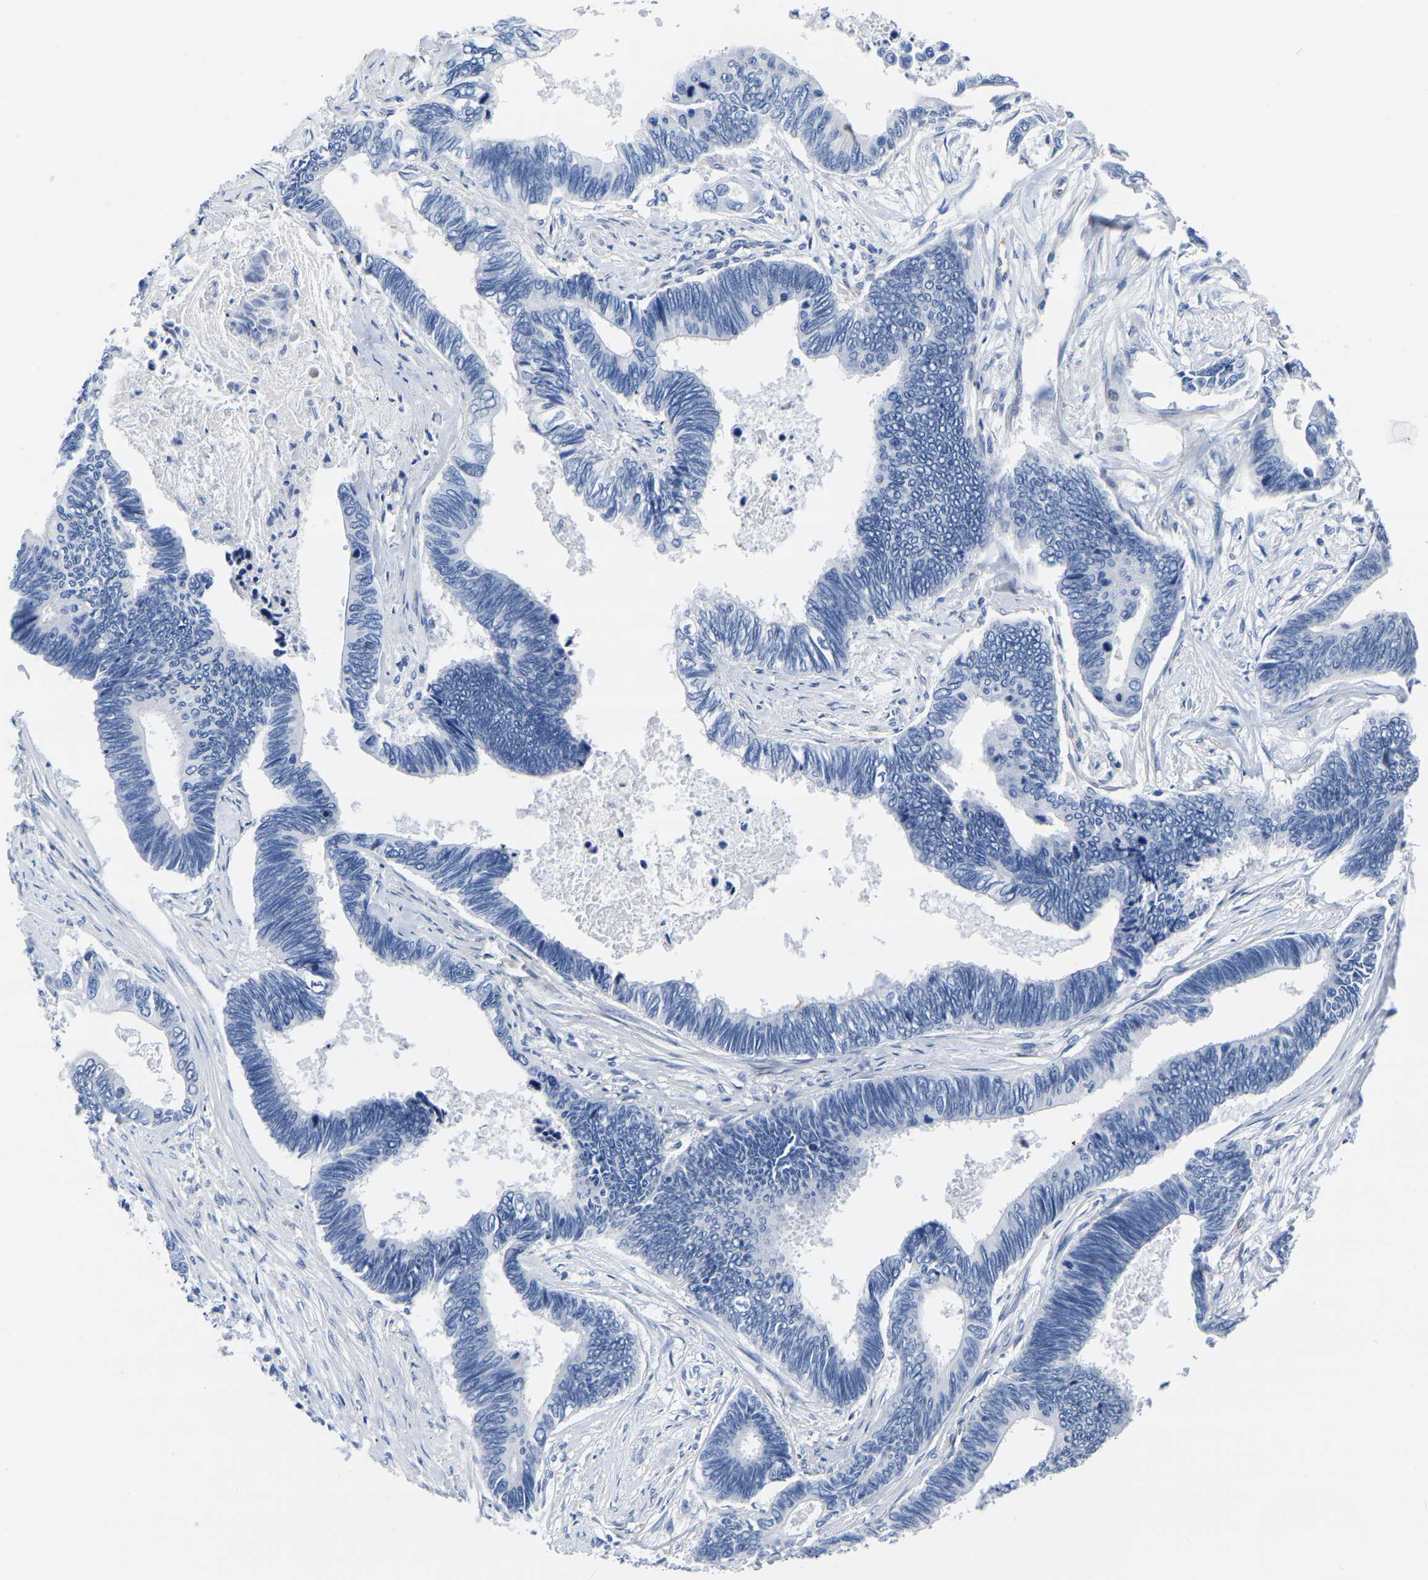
{"staining": {"intensity": "negative", "quantity": "none", "location": "none"}, "tissue": "pancreatic cancer", "cell_type": "Tumor cells", "image_type": "cancer", "snomed": [{"axis": "morphology", "description": "Adenocarcinoma, NOS"}, {"axis": "topography", "description": "Pancreas"}], "caption": "Human pancreatic cancer stained for a protein using immunohistochemistry demonstrates no staining in tumor cells.", "gene": "SLC45A3", "patient": {"sex": "female", "age": 70}}